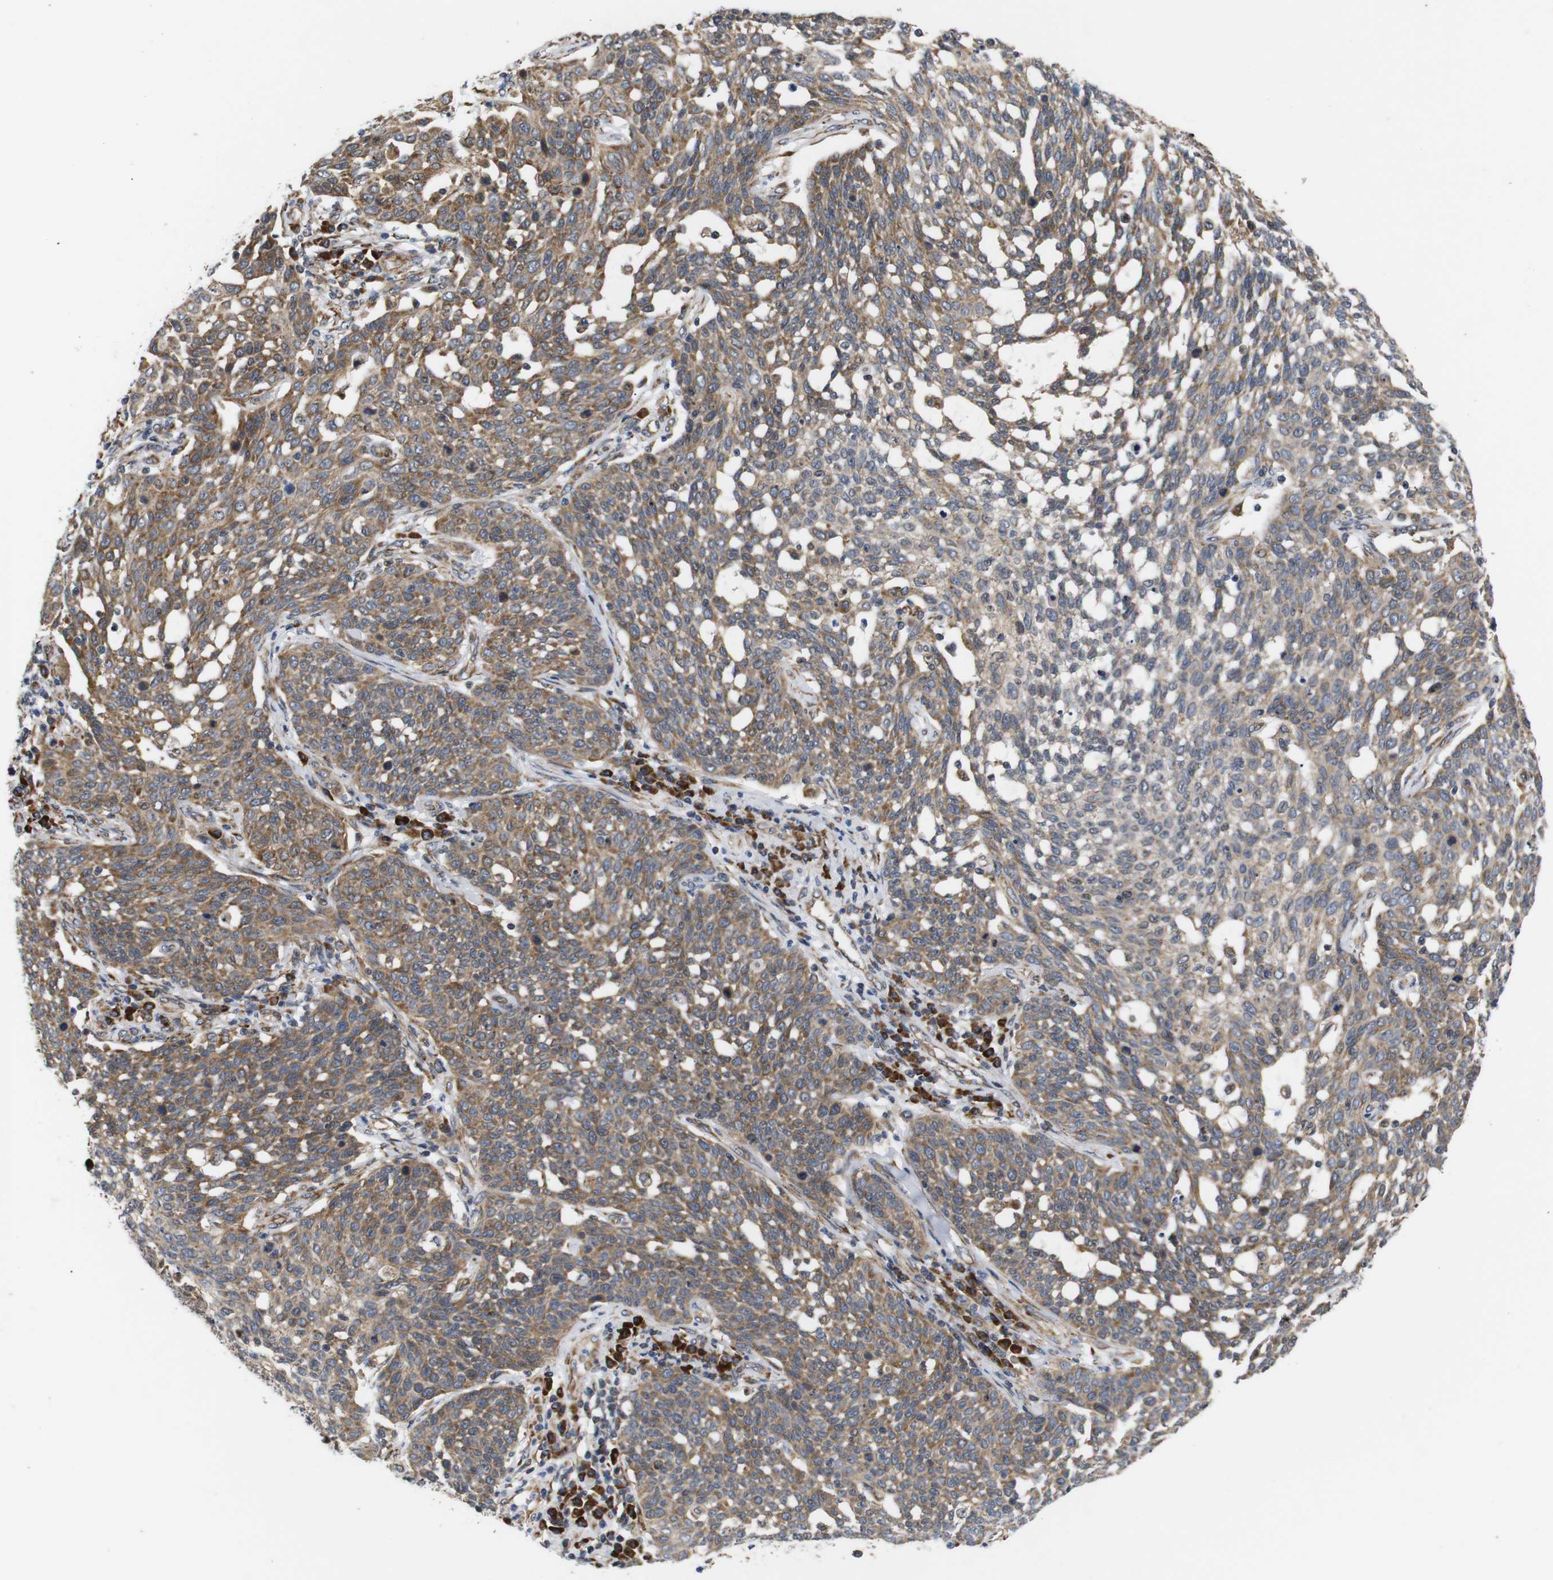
{"staining": {"intensity": "moderate", "quantity": ">75%", "location": "cytoplasmic/membranous"}, "tissue": "cervical cancer", "cell_type": "Tumor cells", "image_type": "cancer", "snomed": [{"axis": "morphology", "description": "Squamous cell carcinoma, NOS"}, {"axis": "topography", "description": "Cervix"}], "caption": "Squamous cell carcinoma (cervical) stained for a protein reveals moderate cytoplasmic/membranous positivity in tumor cells.", "gene": "KANK4", "patient": {"sex": "female", "age": 34}}